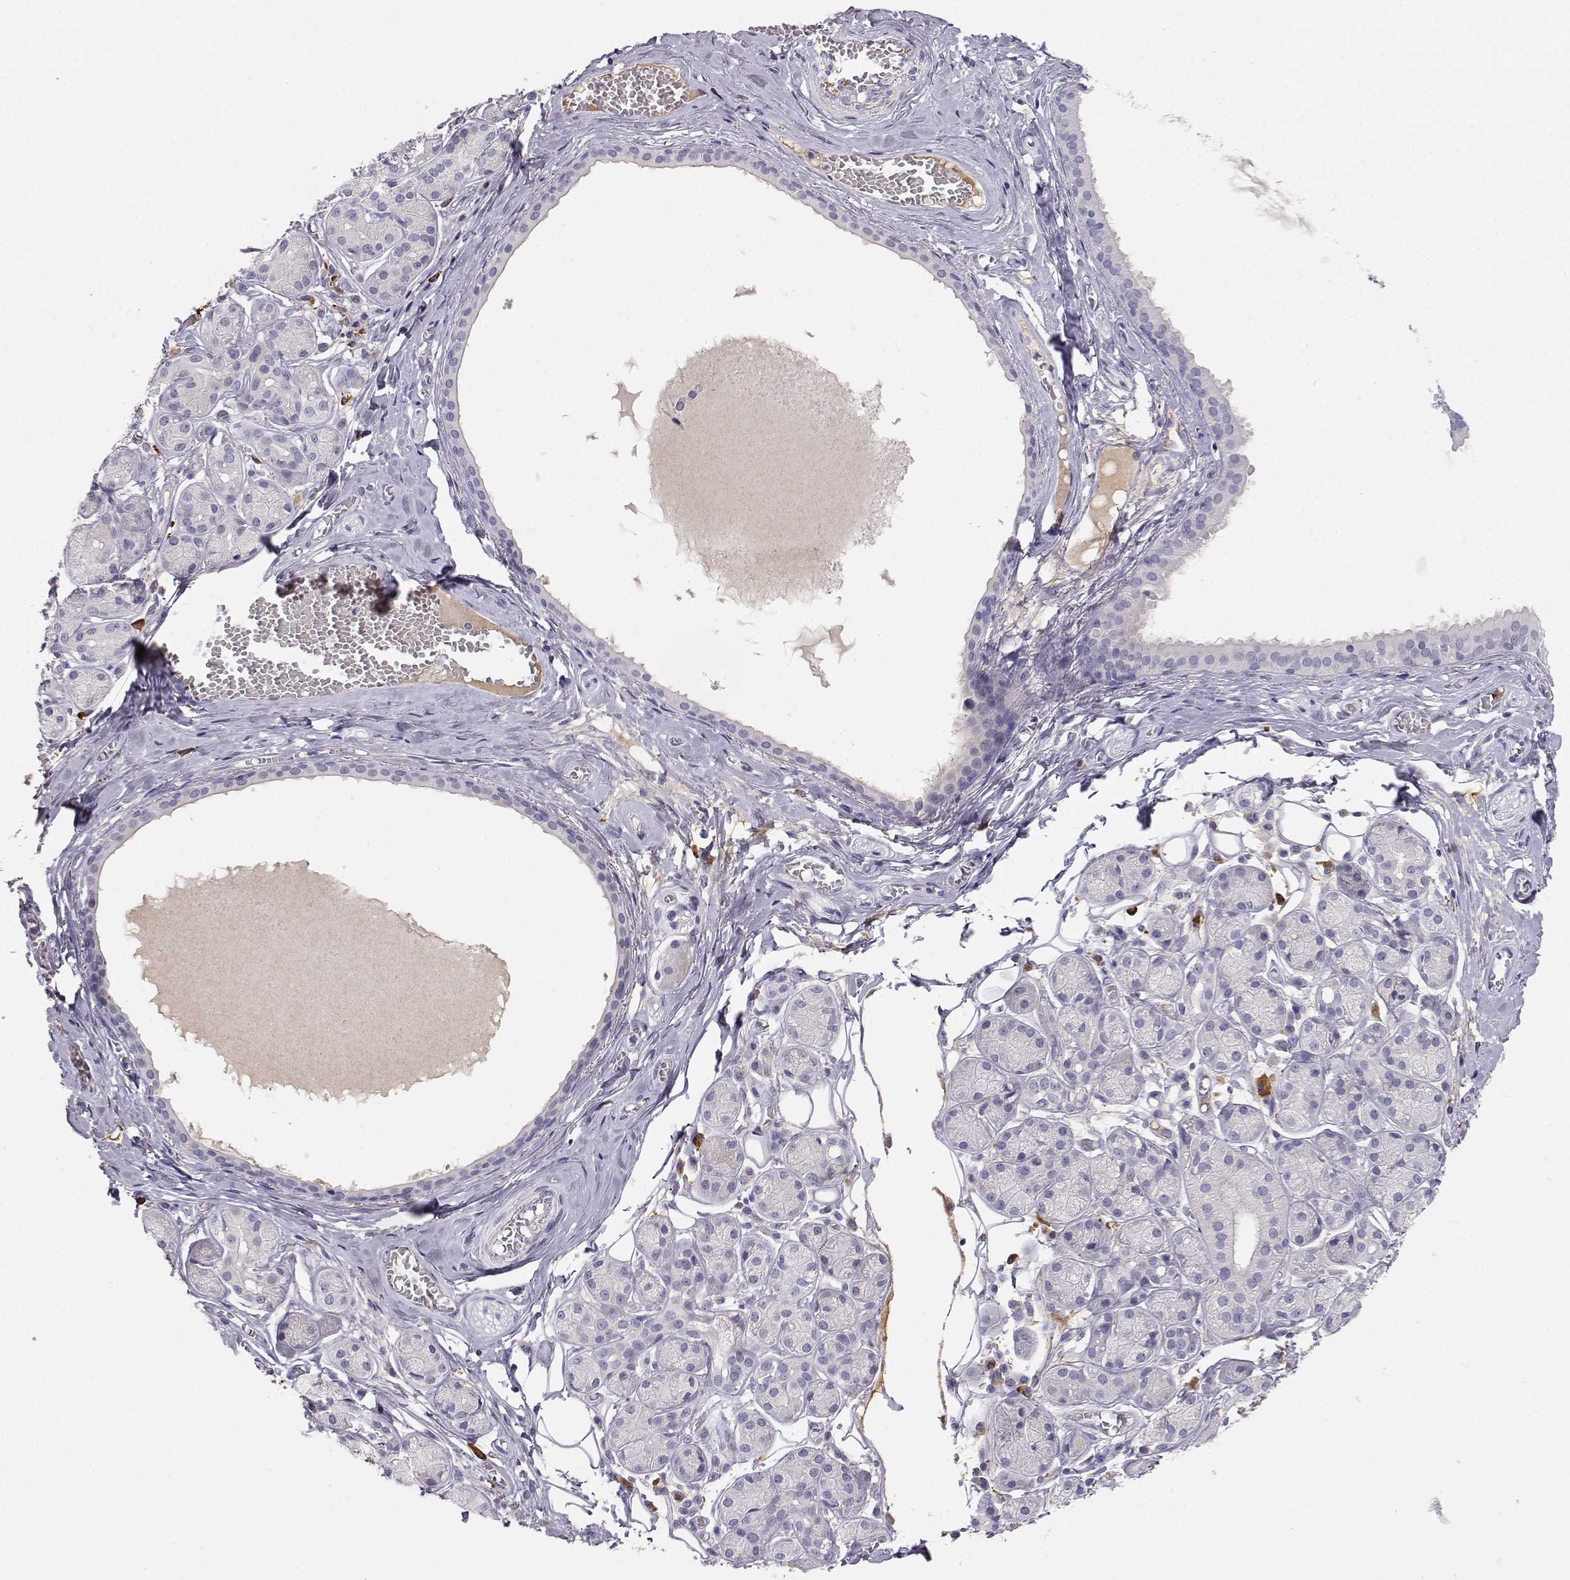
{"staining": {"intensity": "negative", "quantity": "none", "location": "none"}, "tissue": "salivary gland", "cell_type": "Glandular cells", "image_type": "normal", "snomed": [{"axis": "morphology", "description": "Normal tissue, NOS"}, {"axis": "topography", "description": "Salivary gland"}, {"axis": "topography", "description": "Peripheral nerve tissue"}], "caption": "An image of salivary gland stained for a protein demonstrates no brown staining in glandular cells. The staining is performed using DAB (3,3'-diaminobenzidine) brown chromogen with nuclei counter-stained in using hematoxylin.", "gene": "CDHR1", "patient": {"sex": "male", "age": 71}}